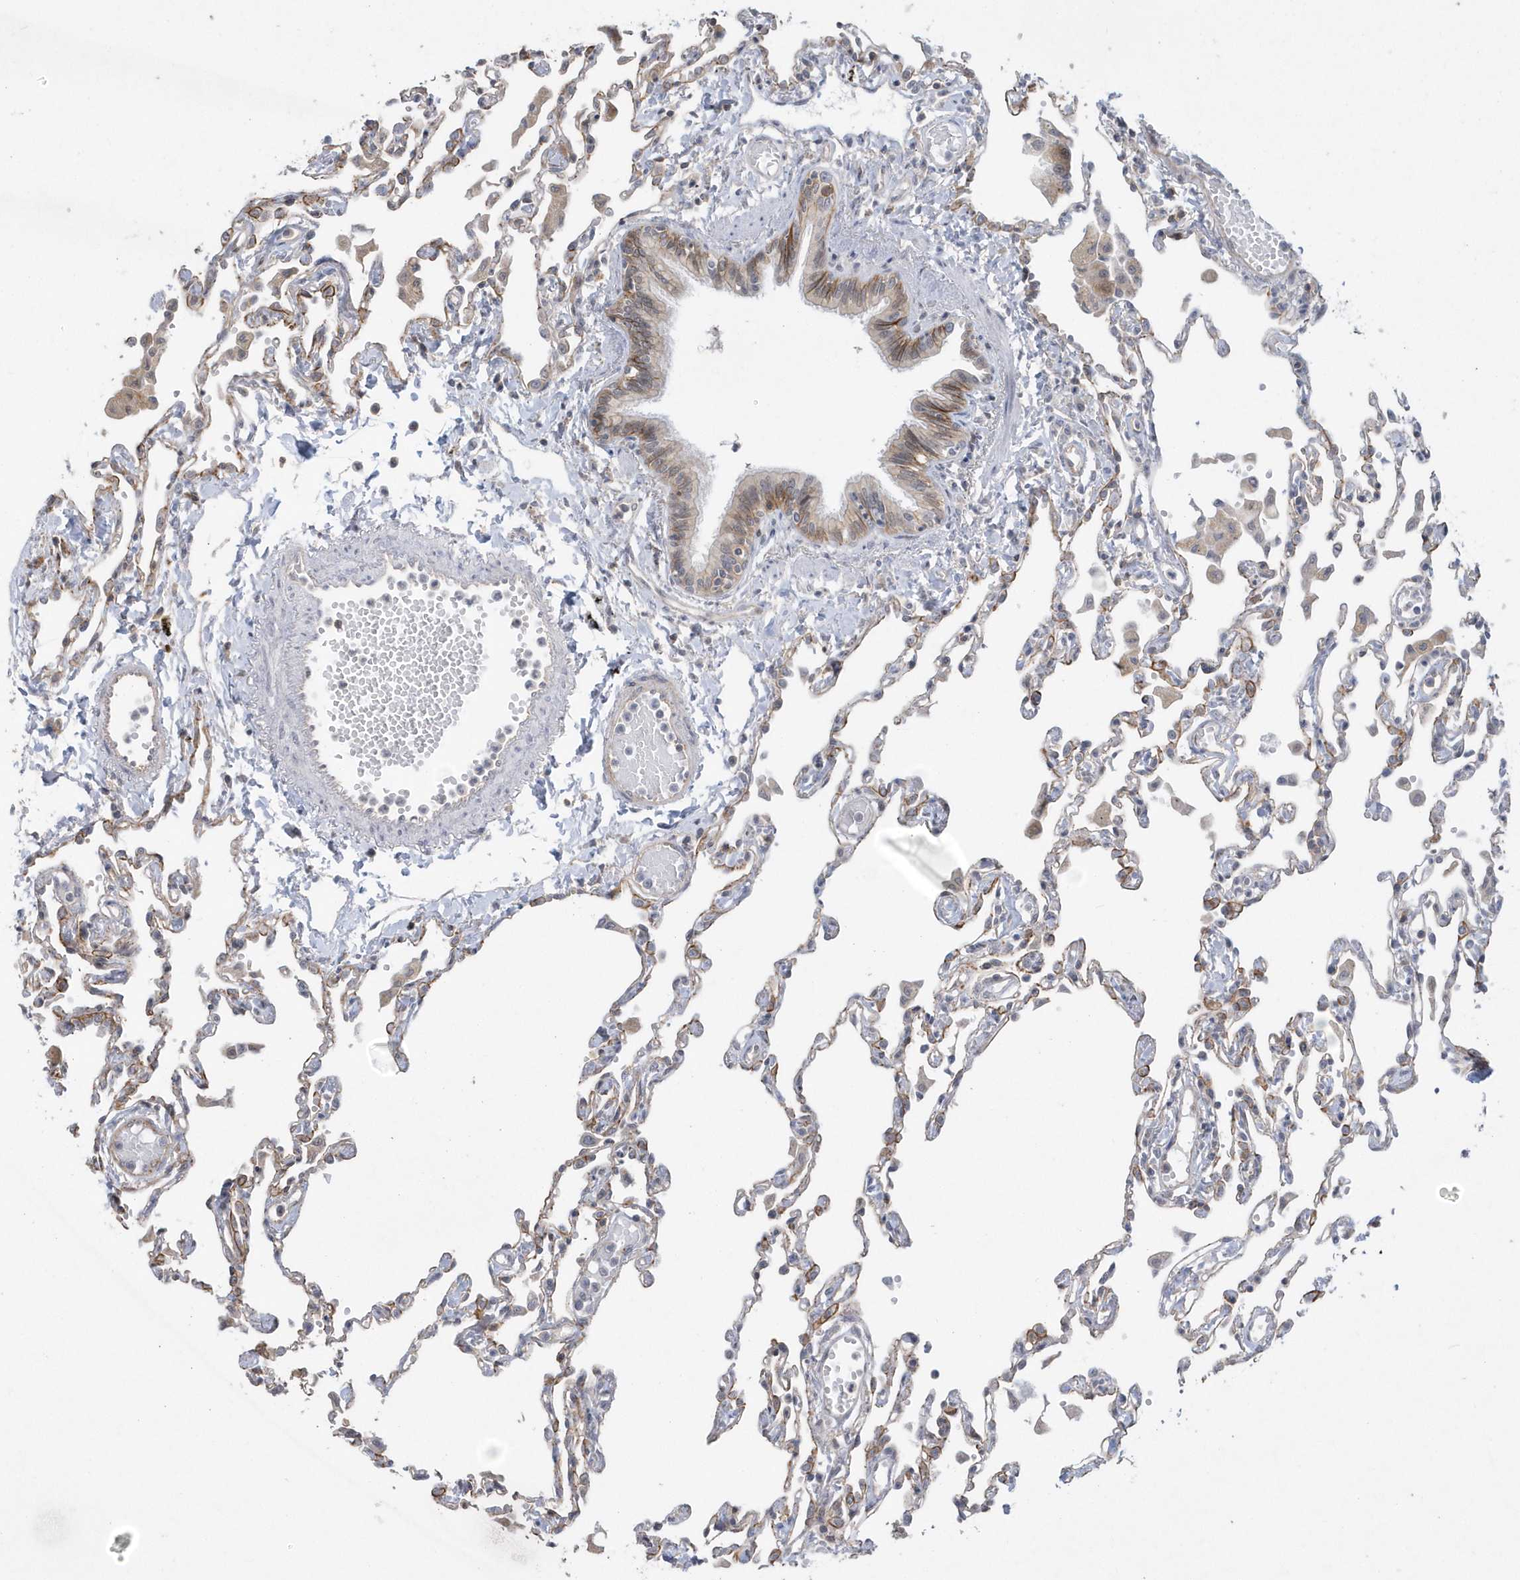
{"staining": {"intensity": "moderate", "quantity": "25%-75%", "location": "cytoplasmic/membranous"}, "tissue": "lung", "cell_type": "Alveolar cells", "image_type": "normal", "snomed": [{"axis": "morphology", "description": "Normal tissue, NOS"}, {"axis": "topography", "description": "Bronchus"}, {"axis": "topography", "description": "Lung"}], "caption": "Protein positivity by IHC displays moderate cytoplasmic/membranous expression in approximately 25%-75% of alveolar cells in unremarkable lung.", "gene": "CRIP3", "patient": {"sex": "female", "age": 49}}